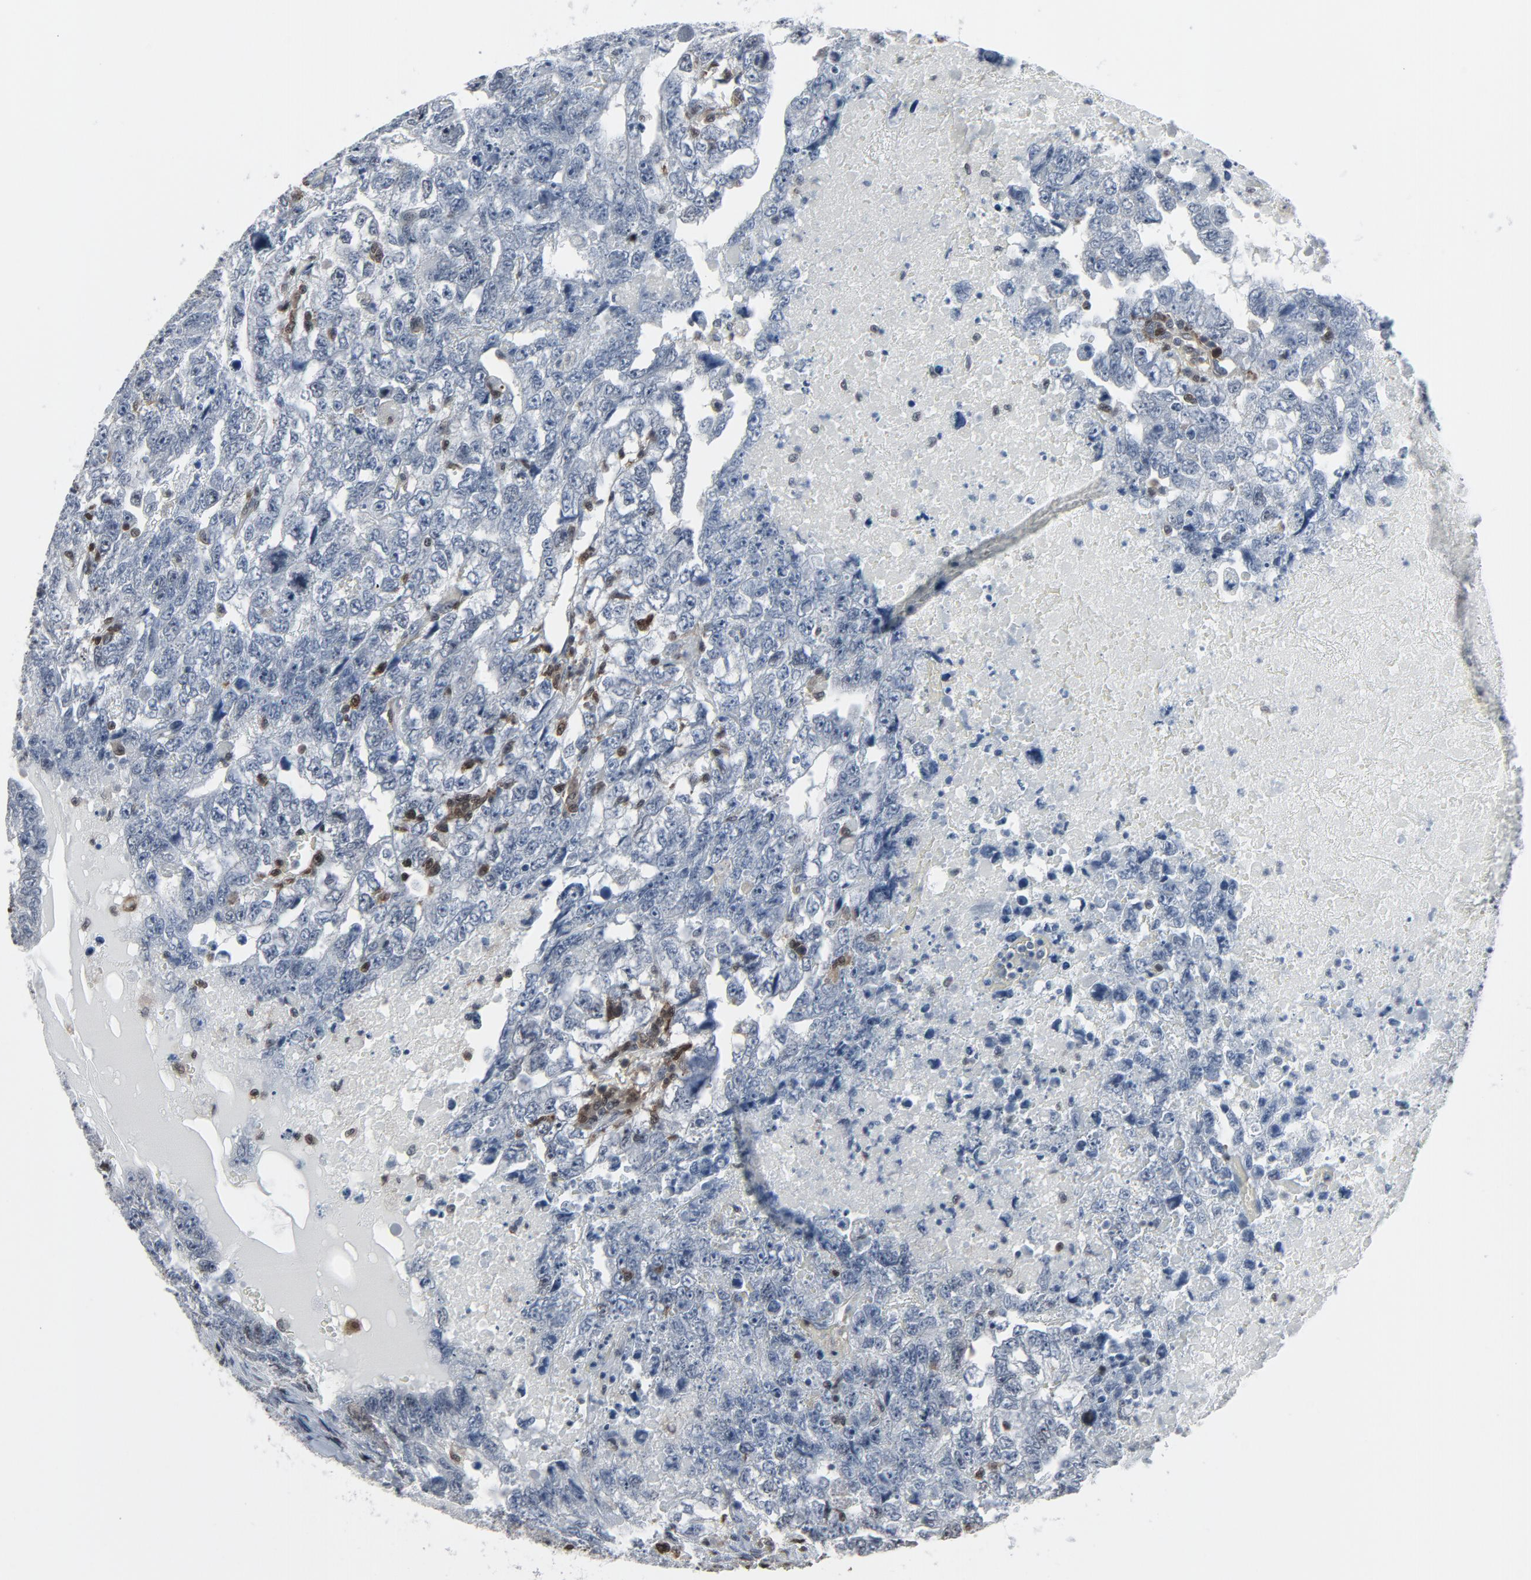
{"staining": {"intensity": "negative", "quantity": "none", "location": "none"}, "tissue": "testis cancer", "cell_type": "Tumor cells", "image_type": "cancer", "snomed": [{"axis": "morphology", "description": "Carcinoma, Embryonal, NOS"}, {"axis": "topography", "description": "Testis"}], "caption": "An IHC micrograph of testis cancer (embryonal carcinoma) is shown. There is no staining in tumor cells of testis cancer (embryonal carcinoma). The staining is performed using DAB brown chromogen with nuclei counter-stained in using hematoxylin.", "gene": "STAT5A", "patient": {"sex": "male", "age": 36}}